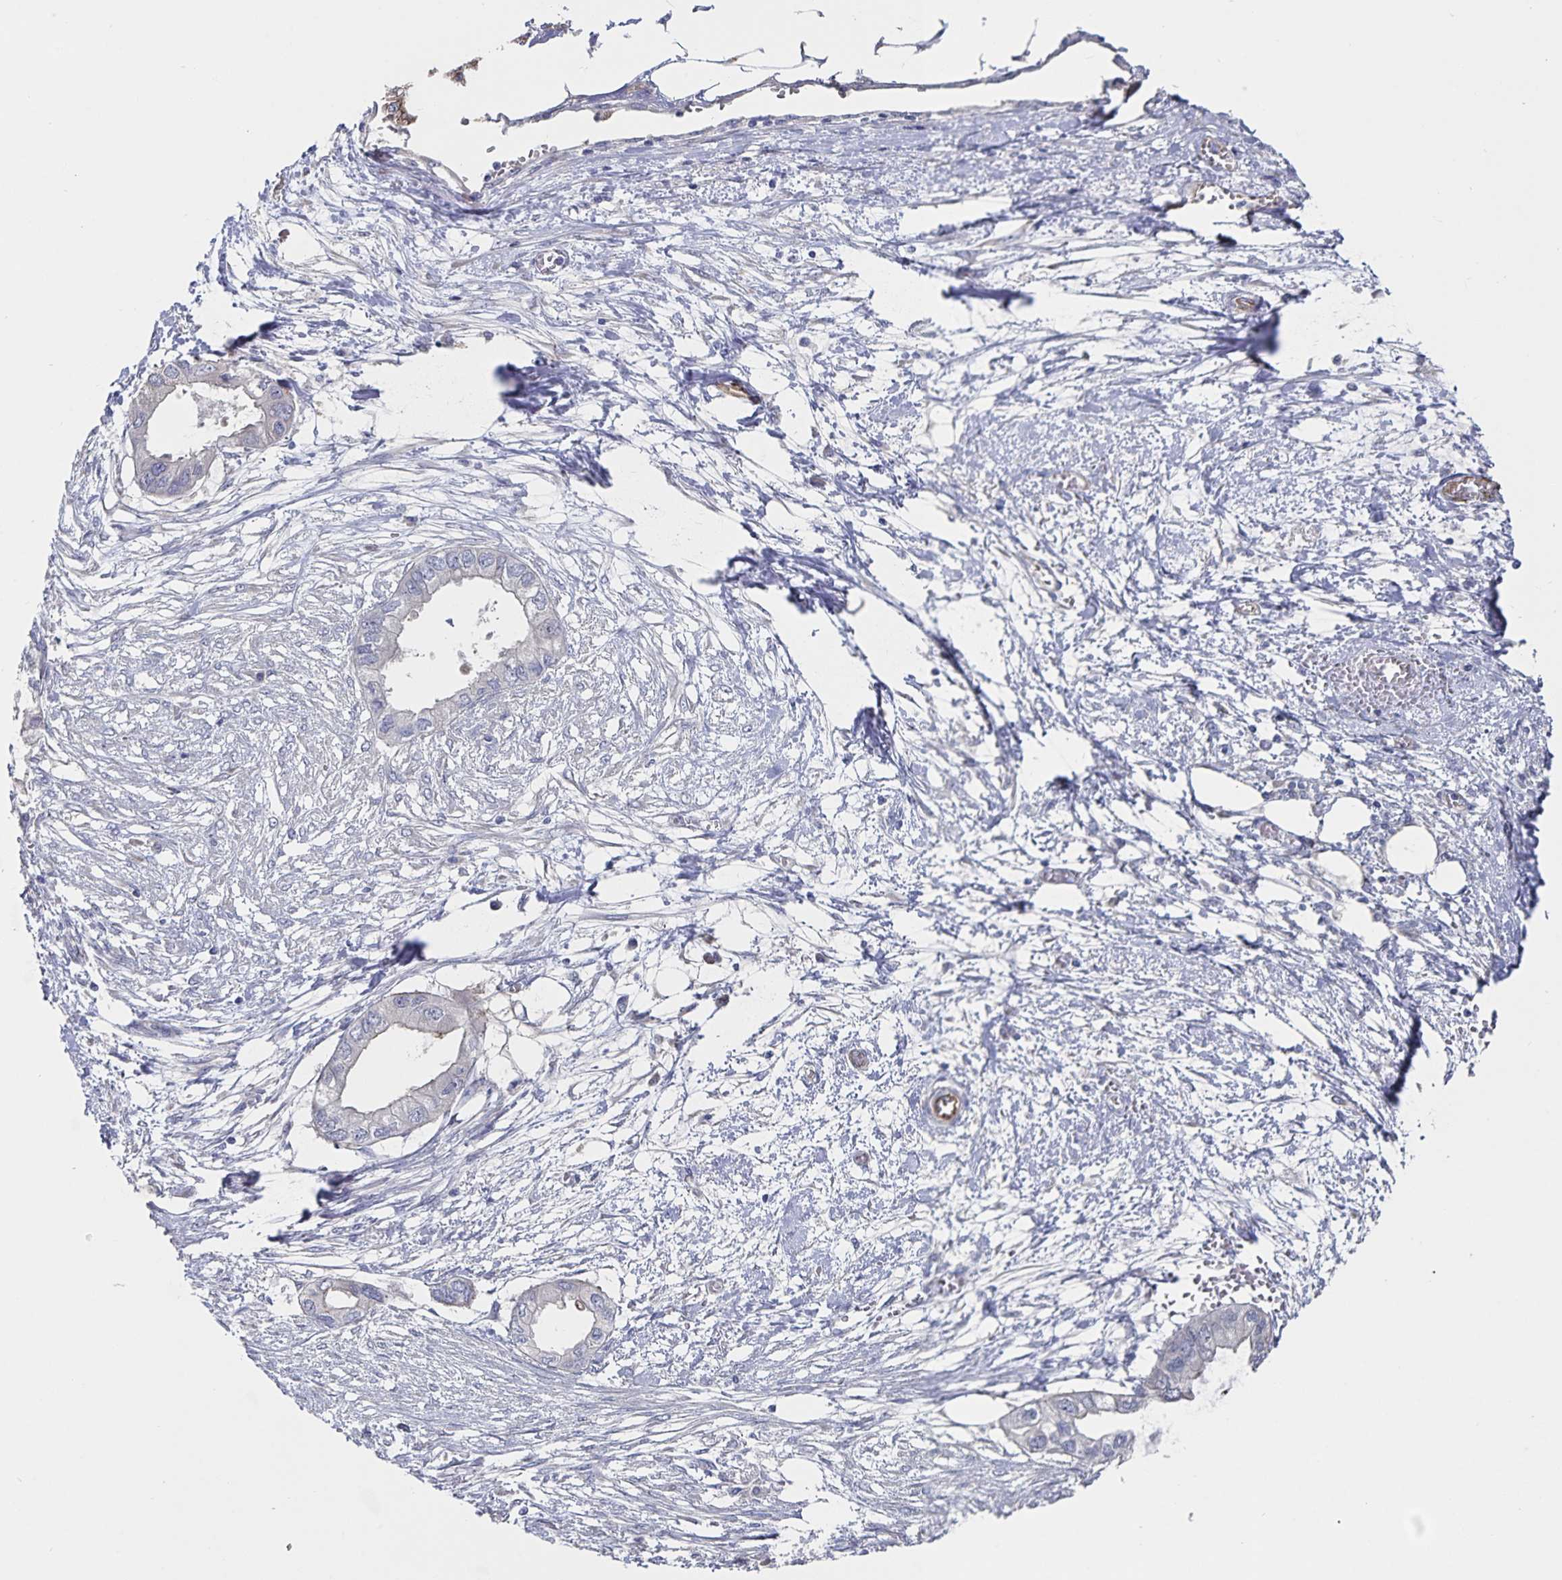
{"staining": {"intensity": "negative", "quantity": "none", "location": "none"}, "tissue": "endometrial cancer", "cell_type": "Tumor cells", "image_type": "cancer", "snomed": [{"axis": "morphology", "description": "Adenocarcinoma, NOS"}, {"axis": "morphology", "description": "Adenocarcinoma, metastatic, NOS"}, {"axis": "topography", "description": "Adipose tissue"}, {"axis": "topography", "description": "Endometrium"}], "caption": "Human endometrial metastatic adenocarcinoma stained for a protein using IHC shows no expression in tumor cells.", "gene": "SSTR1", "patient": {"sex": "female", "age": 67}}